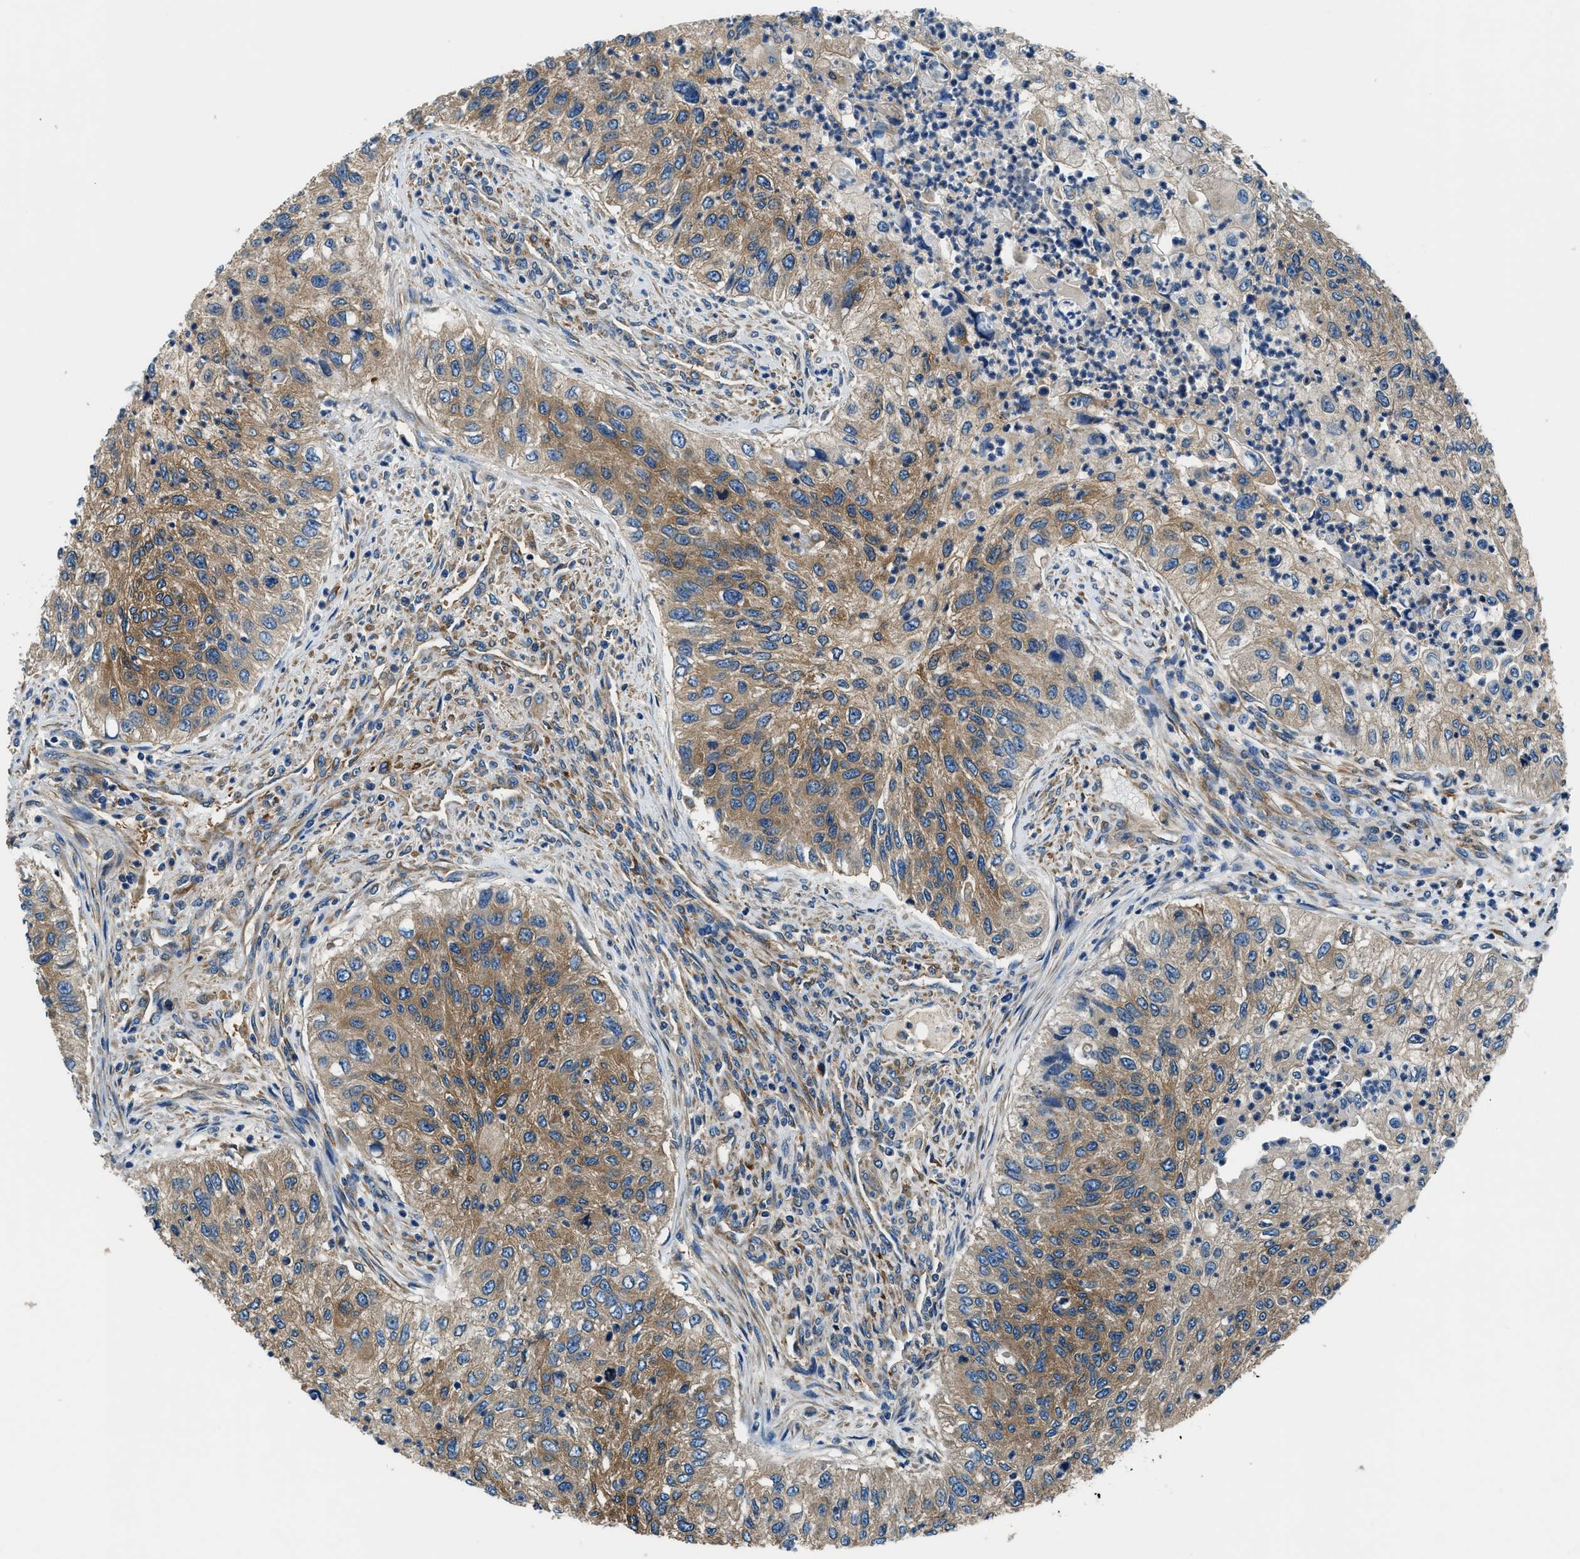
{"staining": {"intensity": "moderate", "quantity": ">75%", "location": "cytoplasmic/membranous"}, "tissue": "urothelial cancer", "cell_type": "Tumor cells", "image_type": "cancer", "snomed": [{"axis": "morphology", "description": "Urothelial carcinoma, High grade"}, {"axis": "topography", "description": "Urinary bladder"}], "caption": "A high-resolution histopathology image shows immunohistochemistry staining of high-grade urothelial carcinoma, which exhibits moderate cytoplasmic/membranous staining in about >75% of tumor cells.", "gene": "EEA1", "patient": {"sex": "female", "age": 60}}